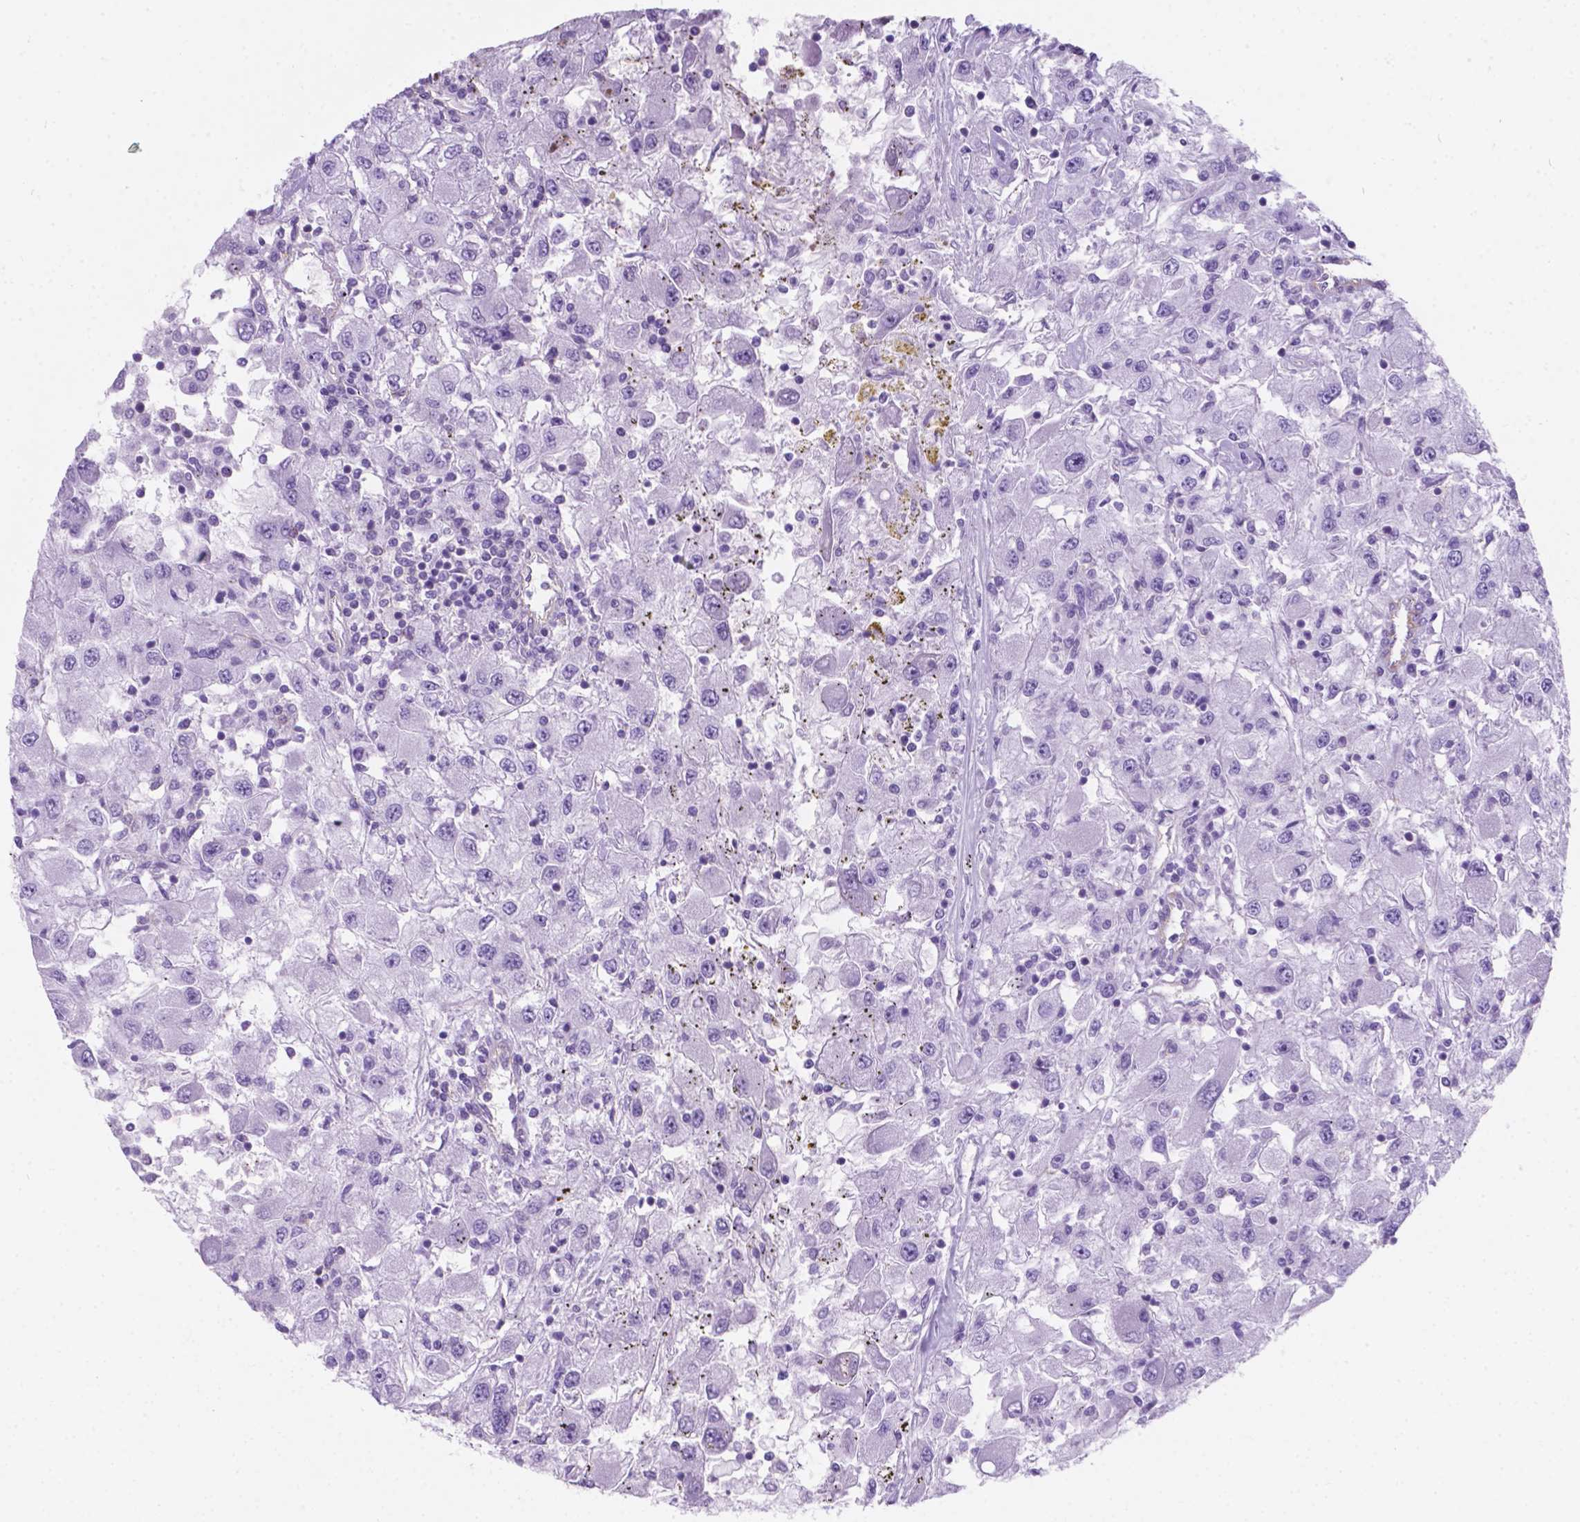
{"staining": {"intensity": "negative", "quantity": "none", "location": "none"}, "tissue": "renal cancer", "cell_type": "Tumor cells", "image_type": "cancer", "snomed": [{"axis": "morphology", "description": "Adenocarcinoma, NOS"}, {"axis": "topography", "description": "Kidney"}], "caption": "Tumor cells show no significant protein positivity in renal cancer.", "gene": "KIAA0040", "patient": {"sex": "female", "age": 67}}